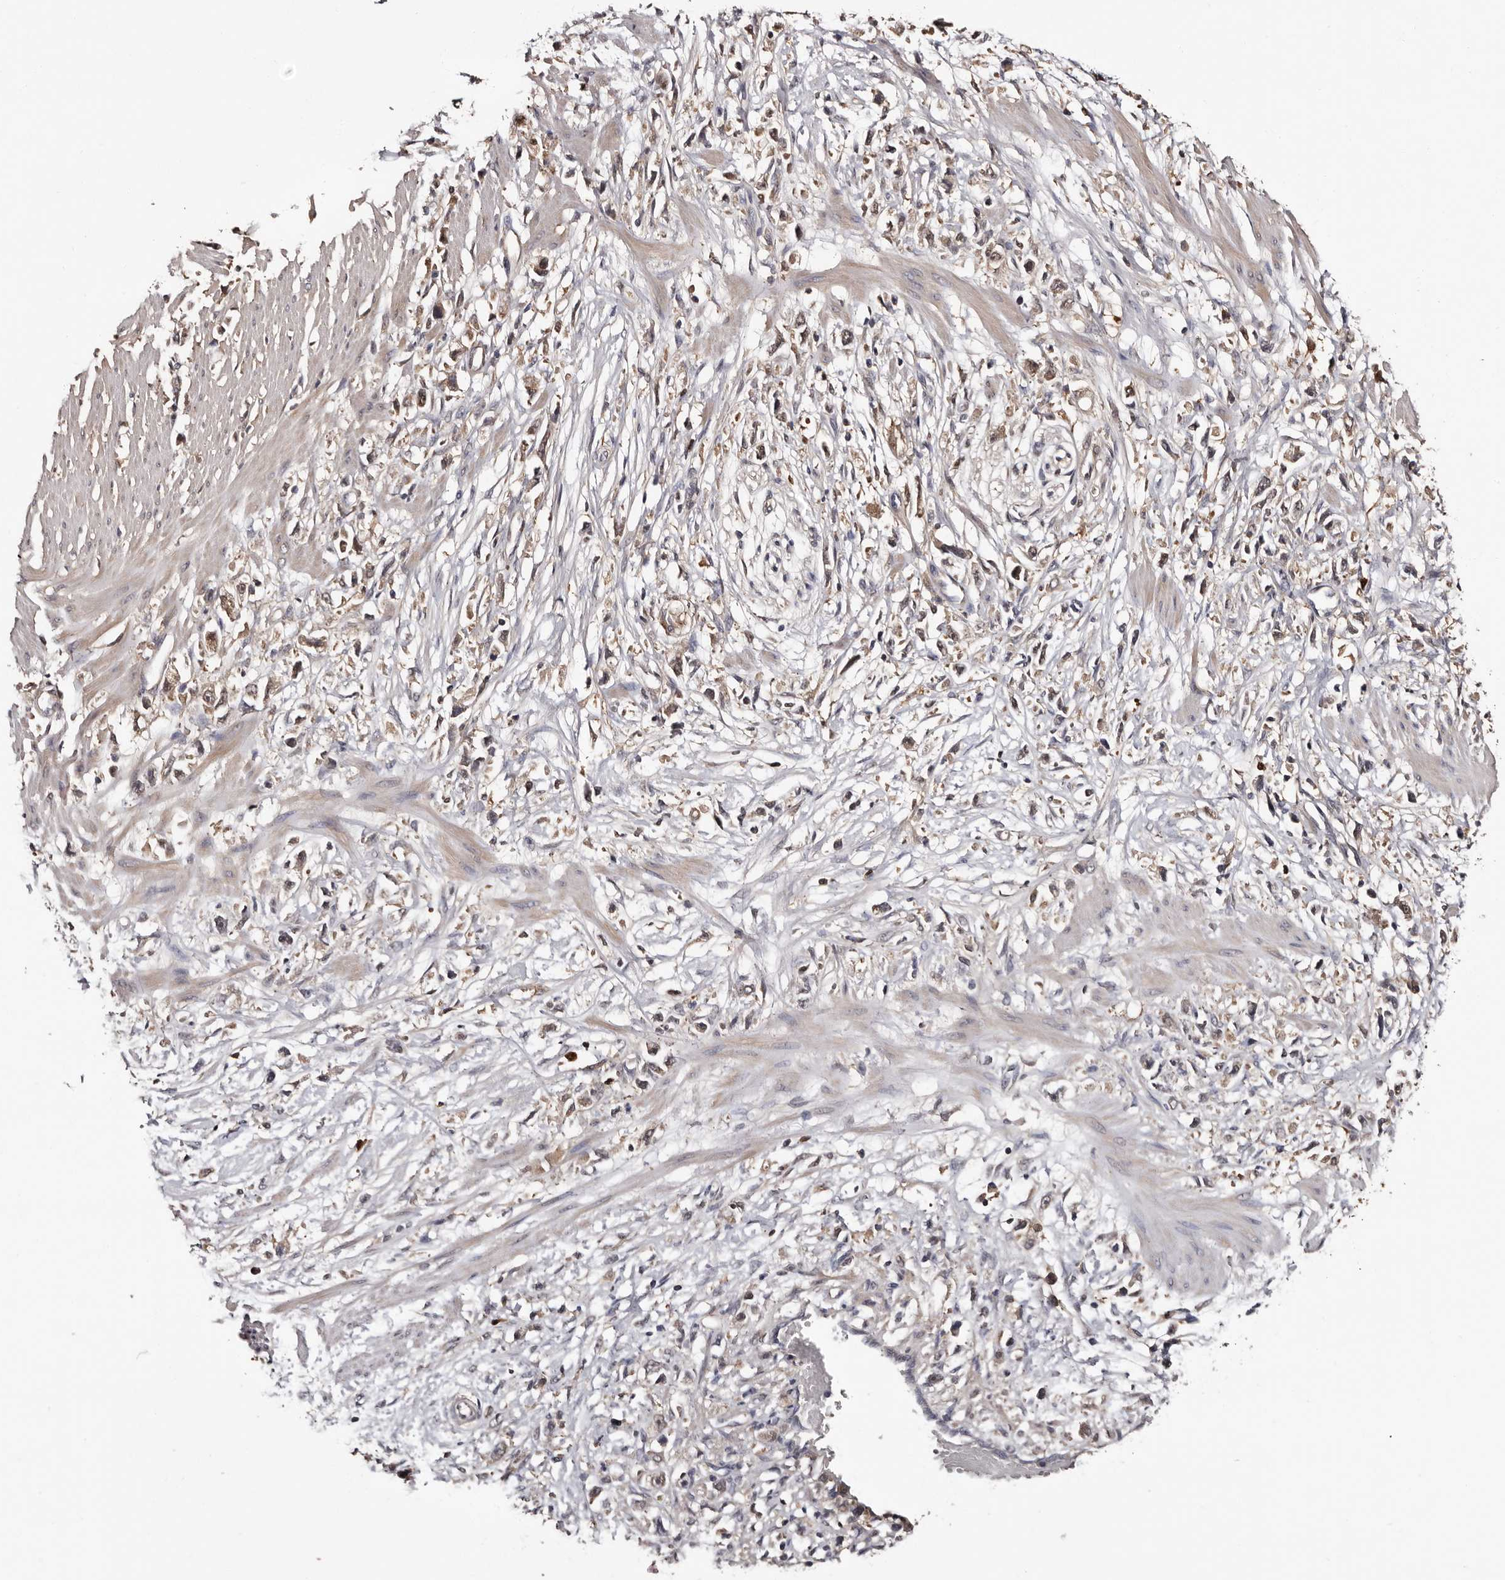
{"staining": {"intensity": "moderate", "quantity": ">75%", "location": "cytoplasmic/membranous"}, "tissue": "stomach cancer", "cell_type": "Tumor cells", "image_type": "cancer", "snomed": [{"axis": "morphology", "description": "Adenocarcinoma, NOS"}, {"axis": "topography", "description": "Stomach"}], "caption": "Human stomach adenocarcinoma stained for a protein (brown) demonstrates moderate cytoplasmic/membranous positive expression in approximately >75% of tumor cells.", "gene": "DNPH1", "patient": {"sex": "female", "age": 59}}